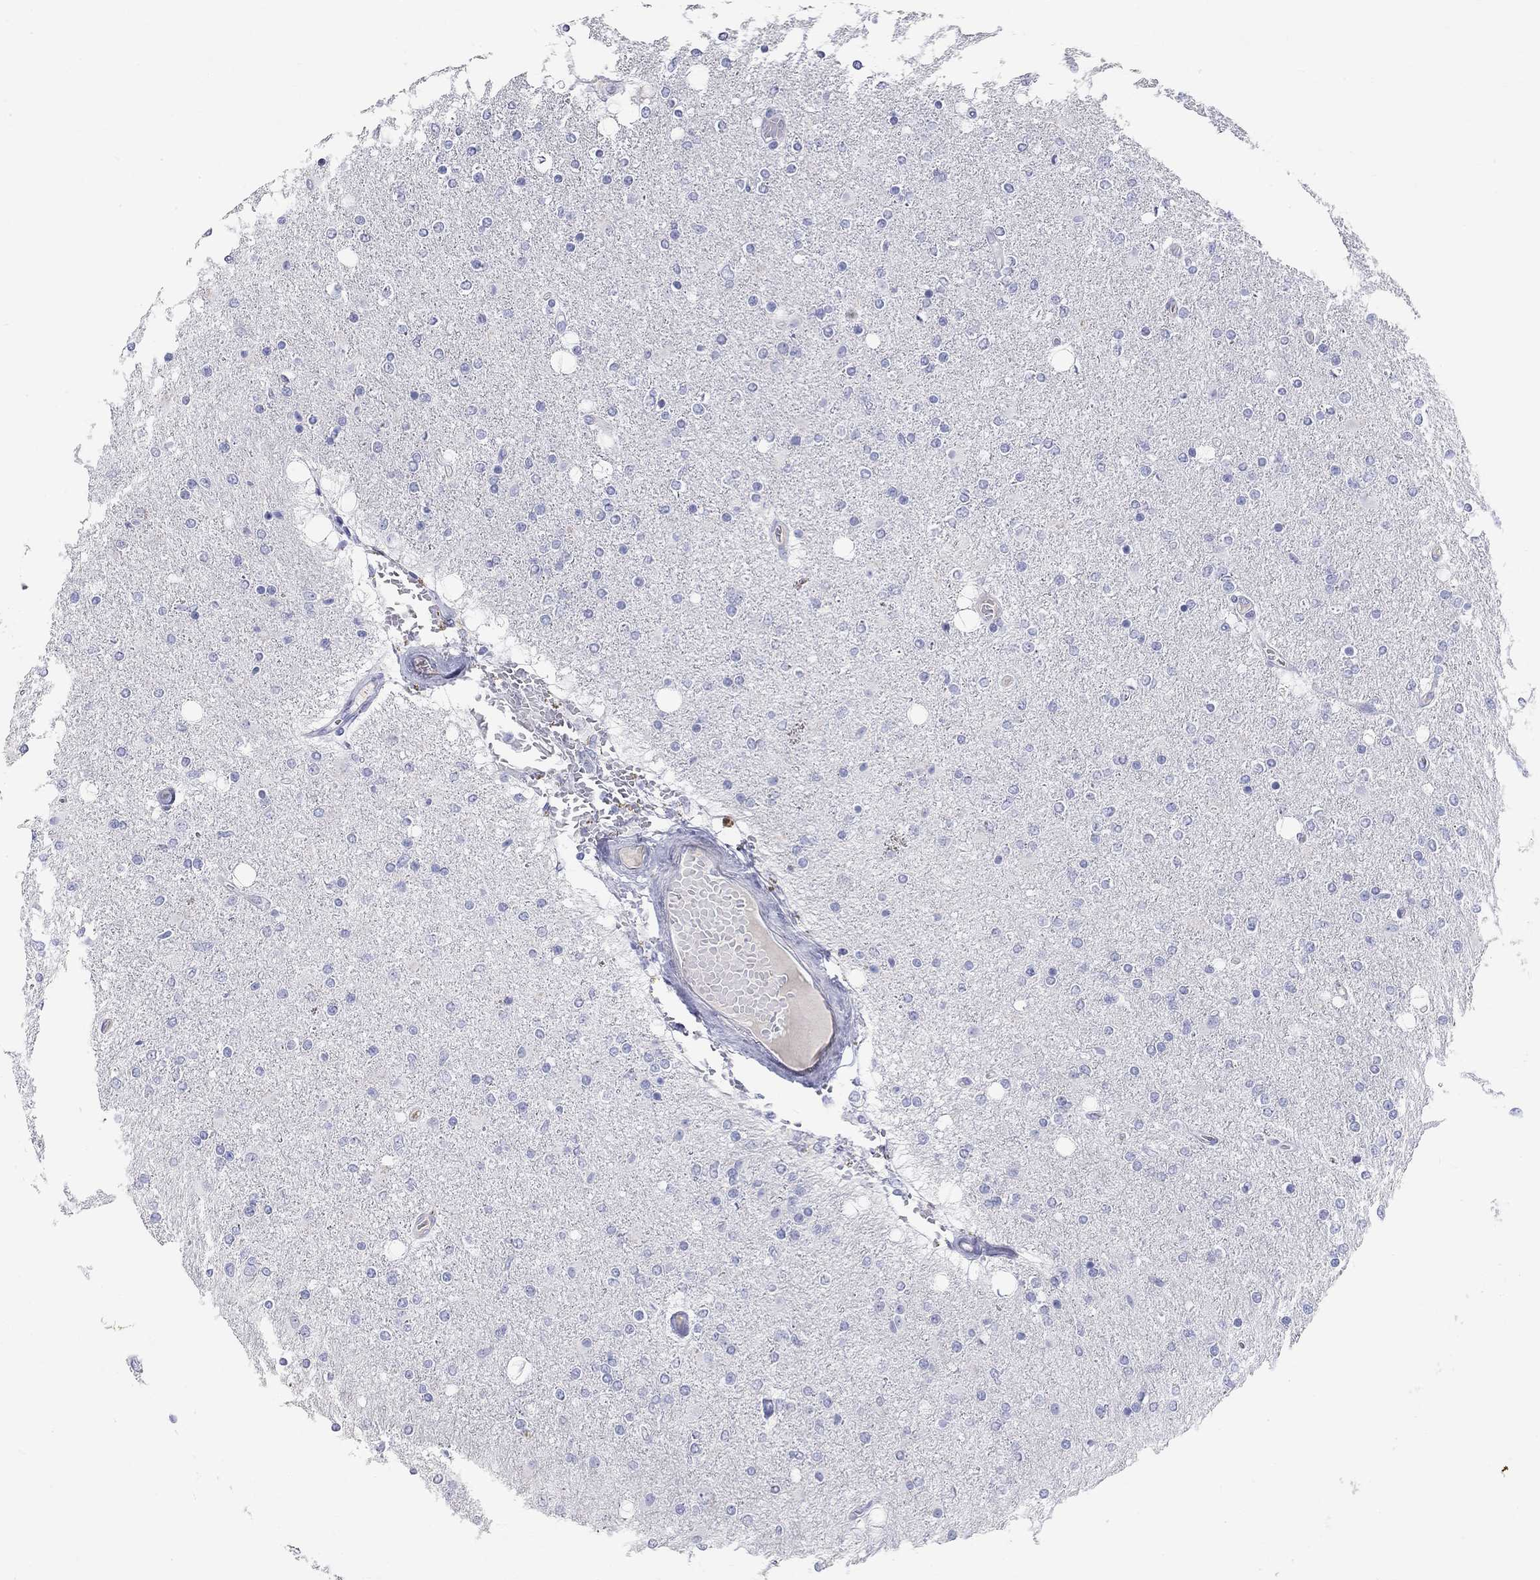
{"staining": {"intensity": "negative", "quantity": "none", "location": "none"}, "tissue": "glioma", "cell_type": "Tumor cells", "image_type": "cancer", "snomed": [{"axis": "morphology", "description": "Glioma, malignant, High grade"}, {"axis": "topography", "description": "Cerebral cortex"}], "caption": "An immunohistochemistry photomicrograph of malignant glioma (high-grade) is shown. There is no staining in tumor cells of malignant glioma (high-grade).", "gene": "PHOX2B", "patient": {"sex": "male", "age": 70}}